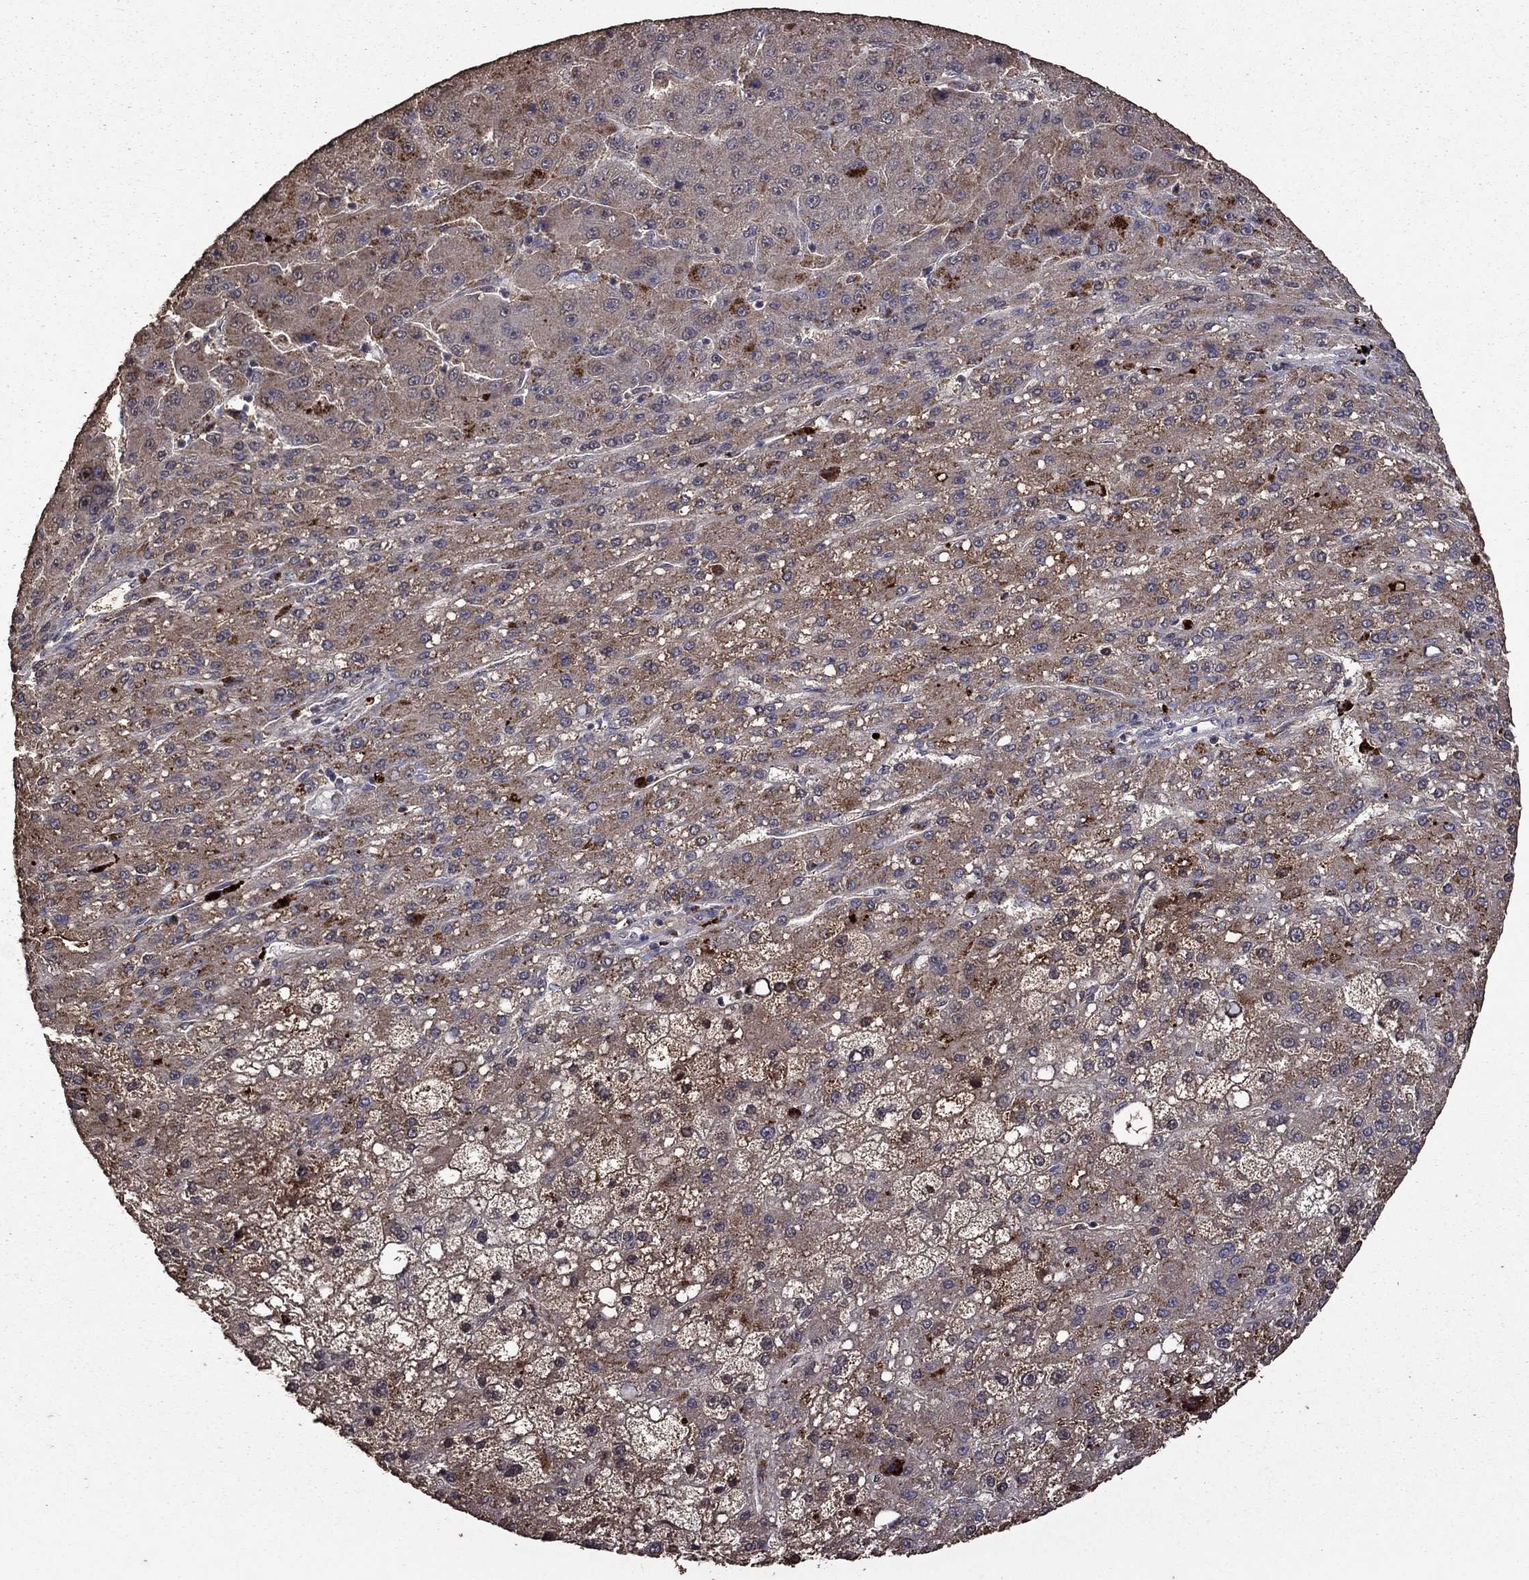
{"staining": {"intensity": "weak", "quantity": "25%-75%", "location": "cytoplasmic/membranous"}, "tissue": "liver cancer", "cell_type": "Tumor cells", "image_type": "cancer", "snomed": [{"axis": "morphology", "description": "Carcinoma, Hepatocellular, NOS"}, {"axis": "topography", "description": "Liver"}], "caption": "IHC of human liver hepatocellular carcinoma shows low levels of weak cytoplasmic/membranous staining in about 25%-75% of tumor cells.", "gene": "SERPINA5", "patient": {"sex": "male", "age": 67}}